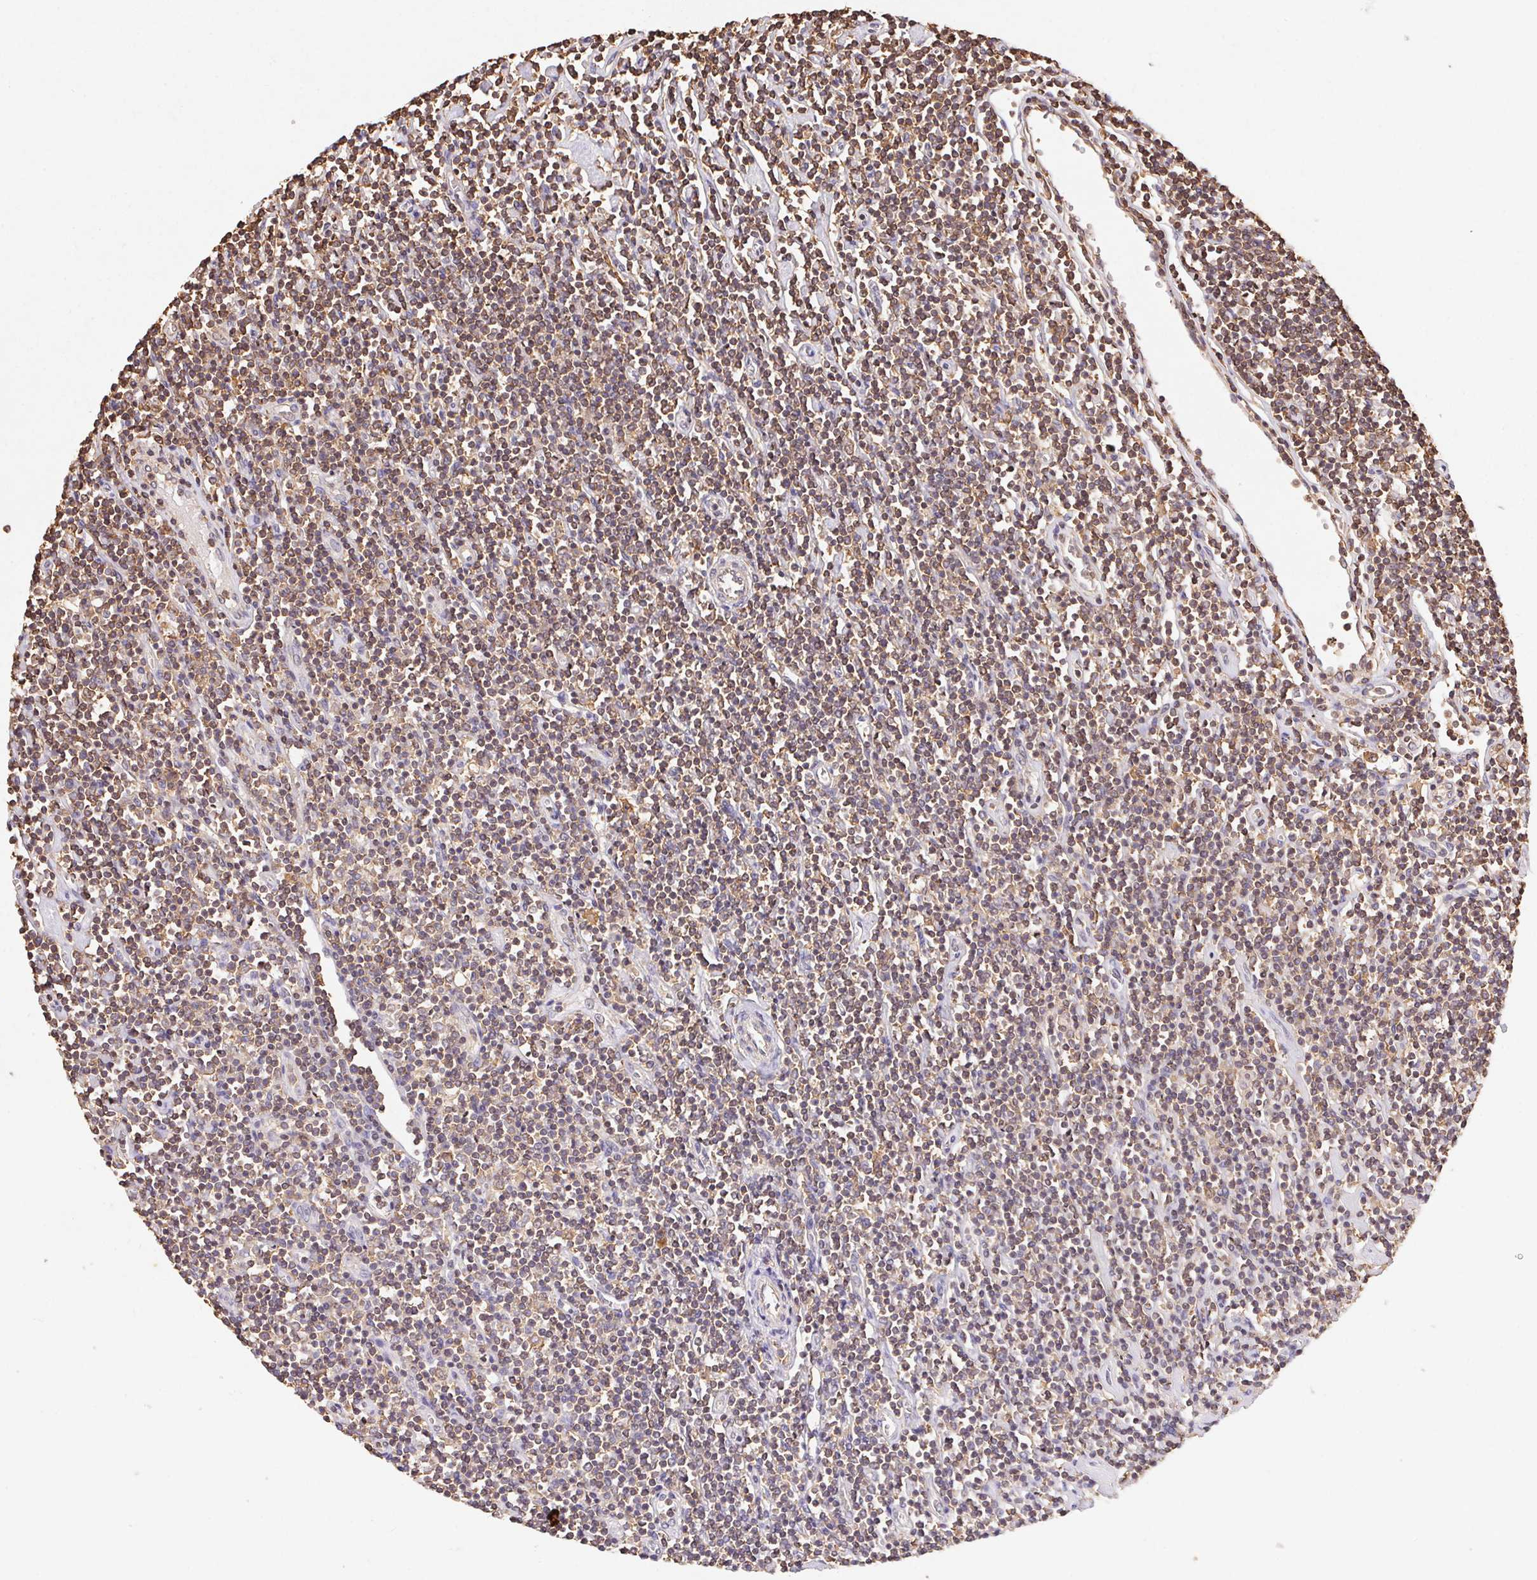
{"staining": {"intensity": "negative", "quantity": "none", "location": "none"}, "tissue": "lymphoma", "cell_type": "Tumor cells", "image_type": "cancer", "snomed": [{"axis": "morphology", "description": "Hodgkin's disease, NOS"}, {"axis": "topography", "description": "Lymph node"}], "caption": "The immunohistochemistry histopathology image has no significant positivity in tumor cells of Hodgkin's disease tissue.", "gene": "ATG10", "patient": {"sex": "male", "age": 40}}